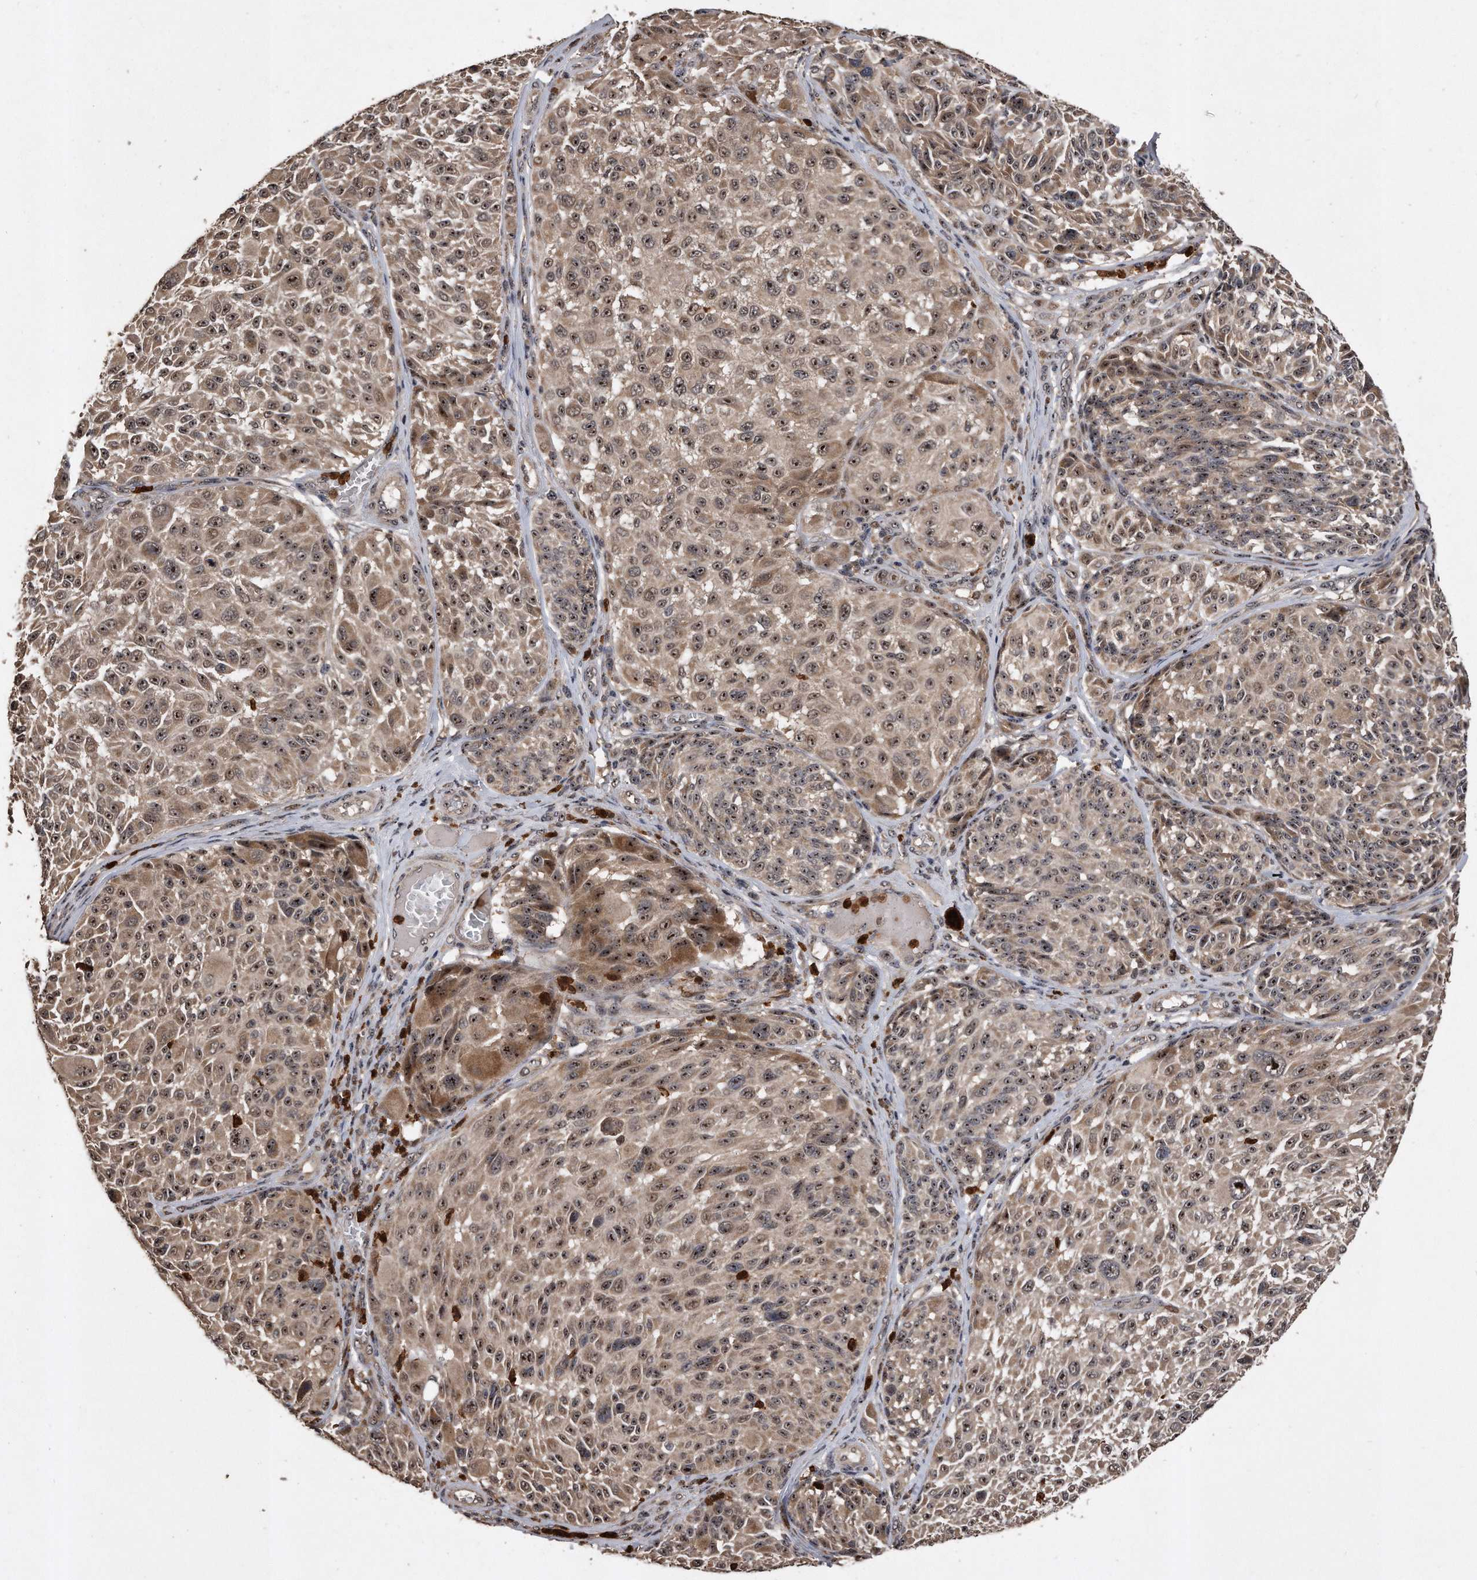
{"staining": {"intensity": "moderate", "quantity": ">75%", "location": "cytoplasmic/membranous,nuclear"}, "tissue": "melanoma", "cell_type": "Tumor cells", "image_type": "cancer", "snomed": [{"axis": "morphology", "description": "Malignant melanoma, NOS"}, {"axis": "topography", "description": "Skin"}], "caption": "Malignant melanoma was stained to show a protein in brown. There is medium levels of moderate cytoplasmic/membranous and nuclear positivity in about >75% of tumor cells.", "gene": "PELO", "patient": {"sex": "male", "age": 83}}